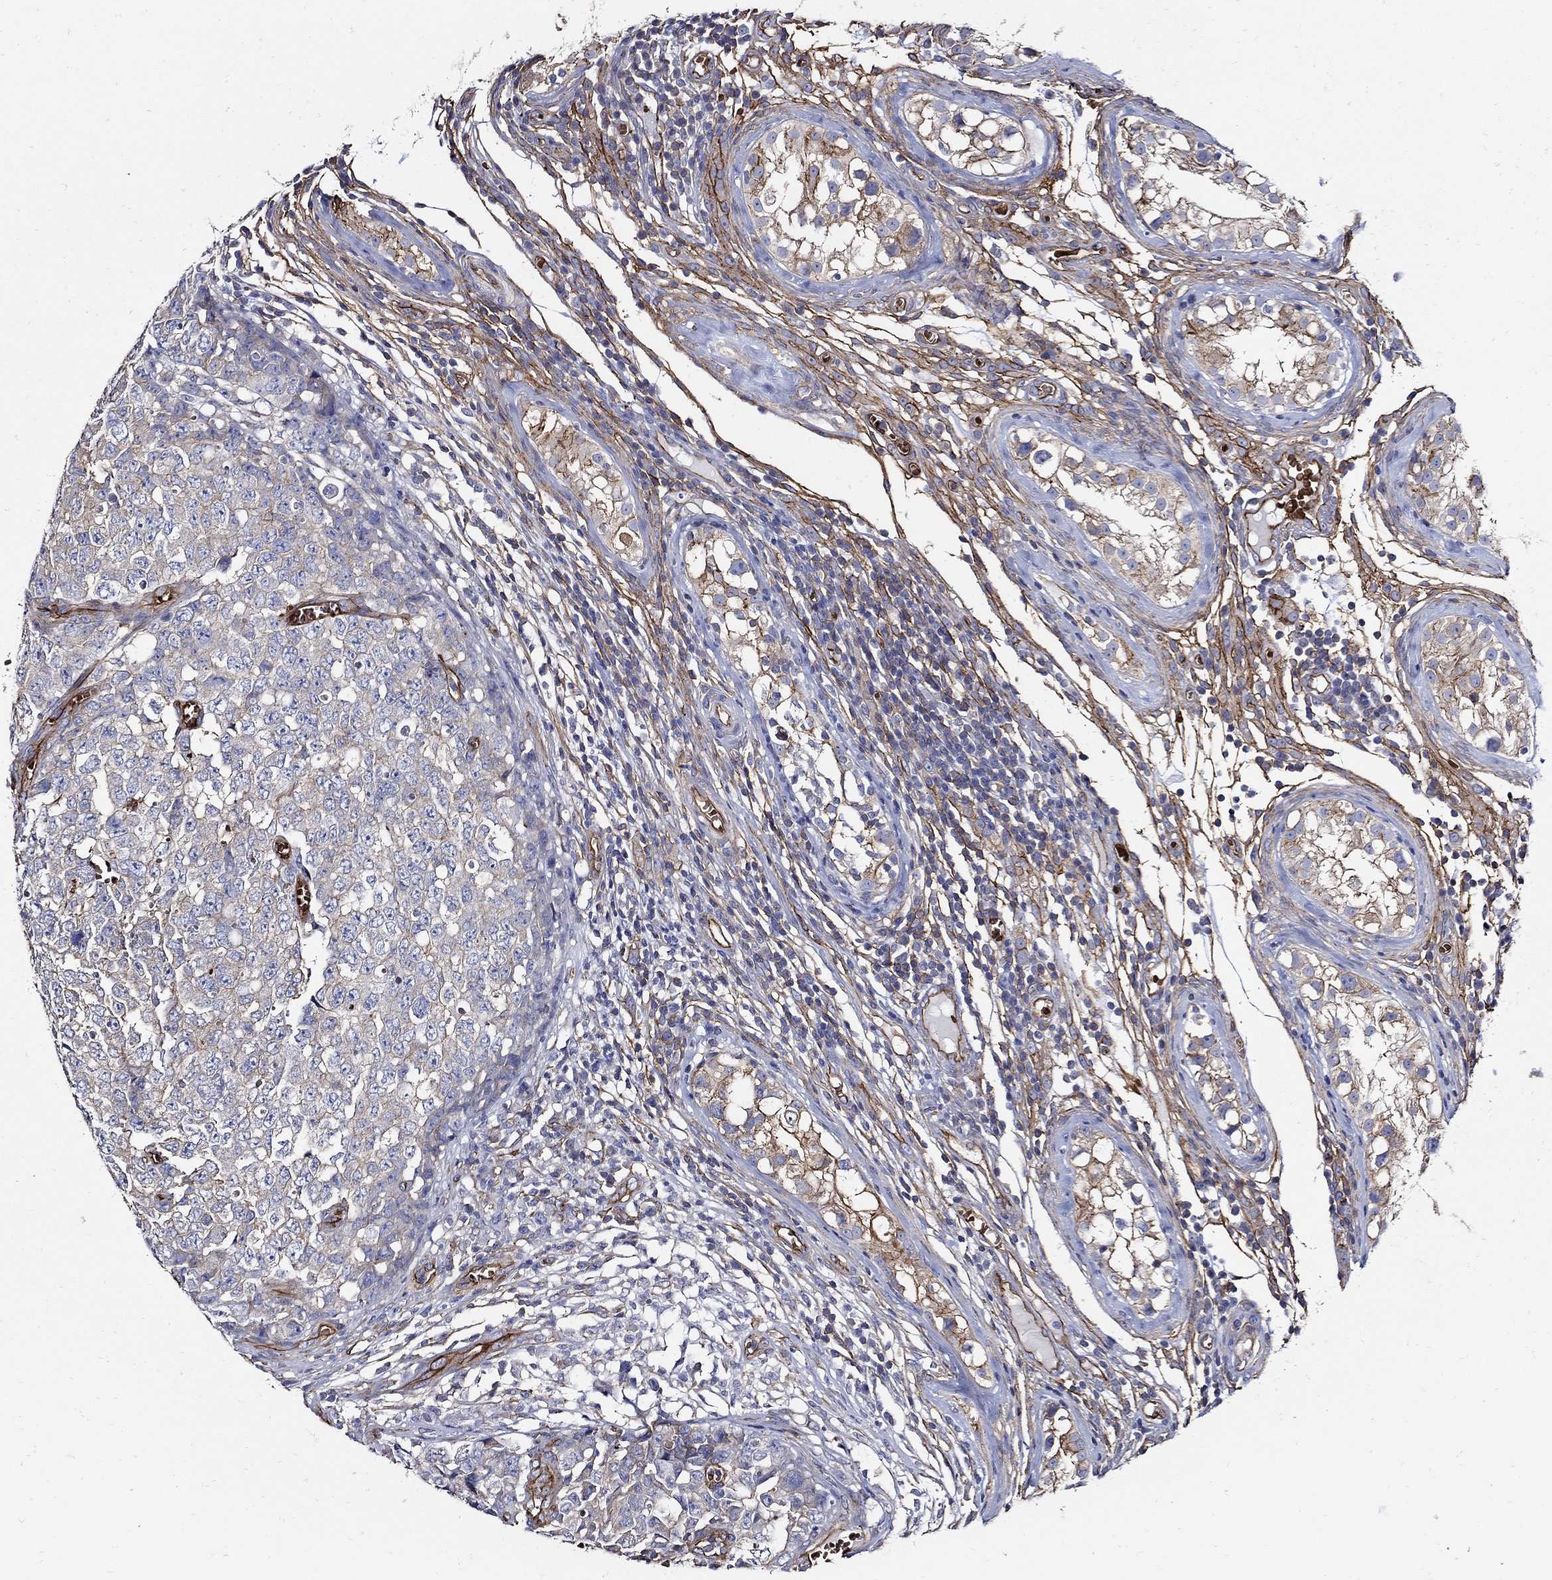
{"staining": {"intensity": "negative", "quantity": "none", "location": "none"}, "tissue": "testis cancer", "cell_type": "Tumor cells", "image_type": "cancer", "snomed": [{"axis": "morphology", "description": "Carcinoma, Embryonal, NOS"}, {"axis": "topography", "description": "Testis"}], "caption": "This is a photomicrograph of immunohistochemistry staining of testis embryonal carcinoma, which shows no expression in tumor cells.", "gene": "APBB3", "patient": {"sex": "male", "age": 23}}